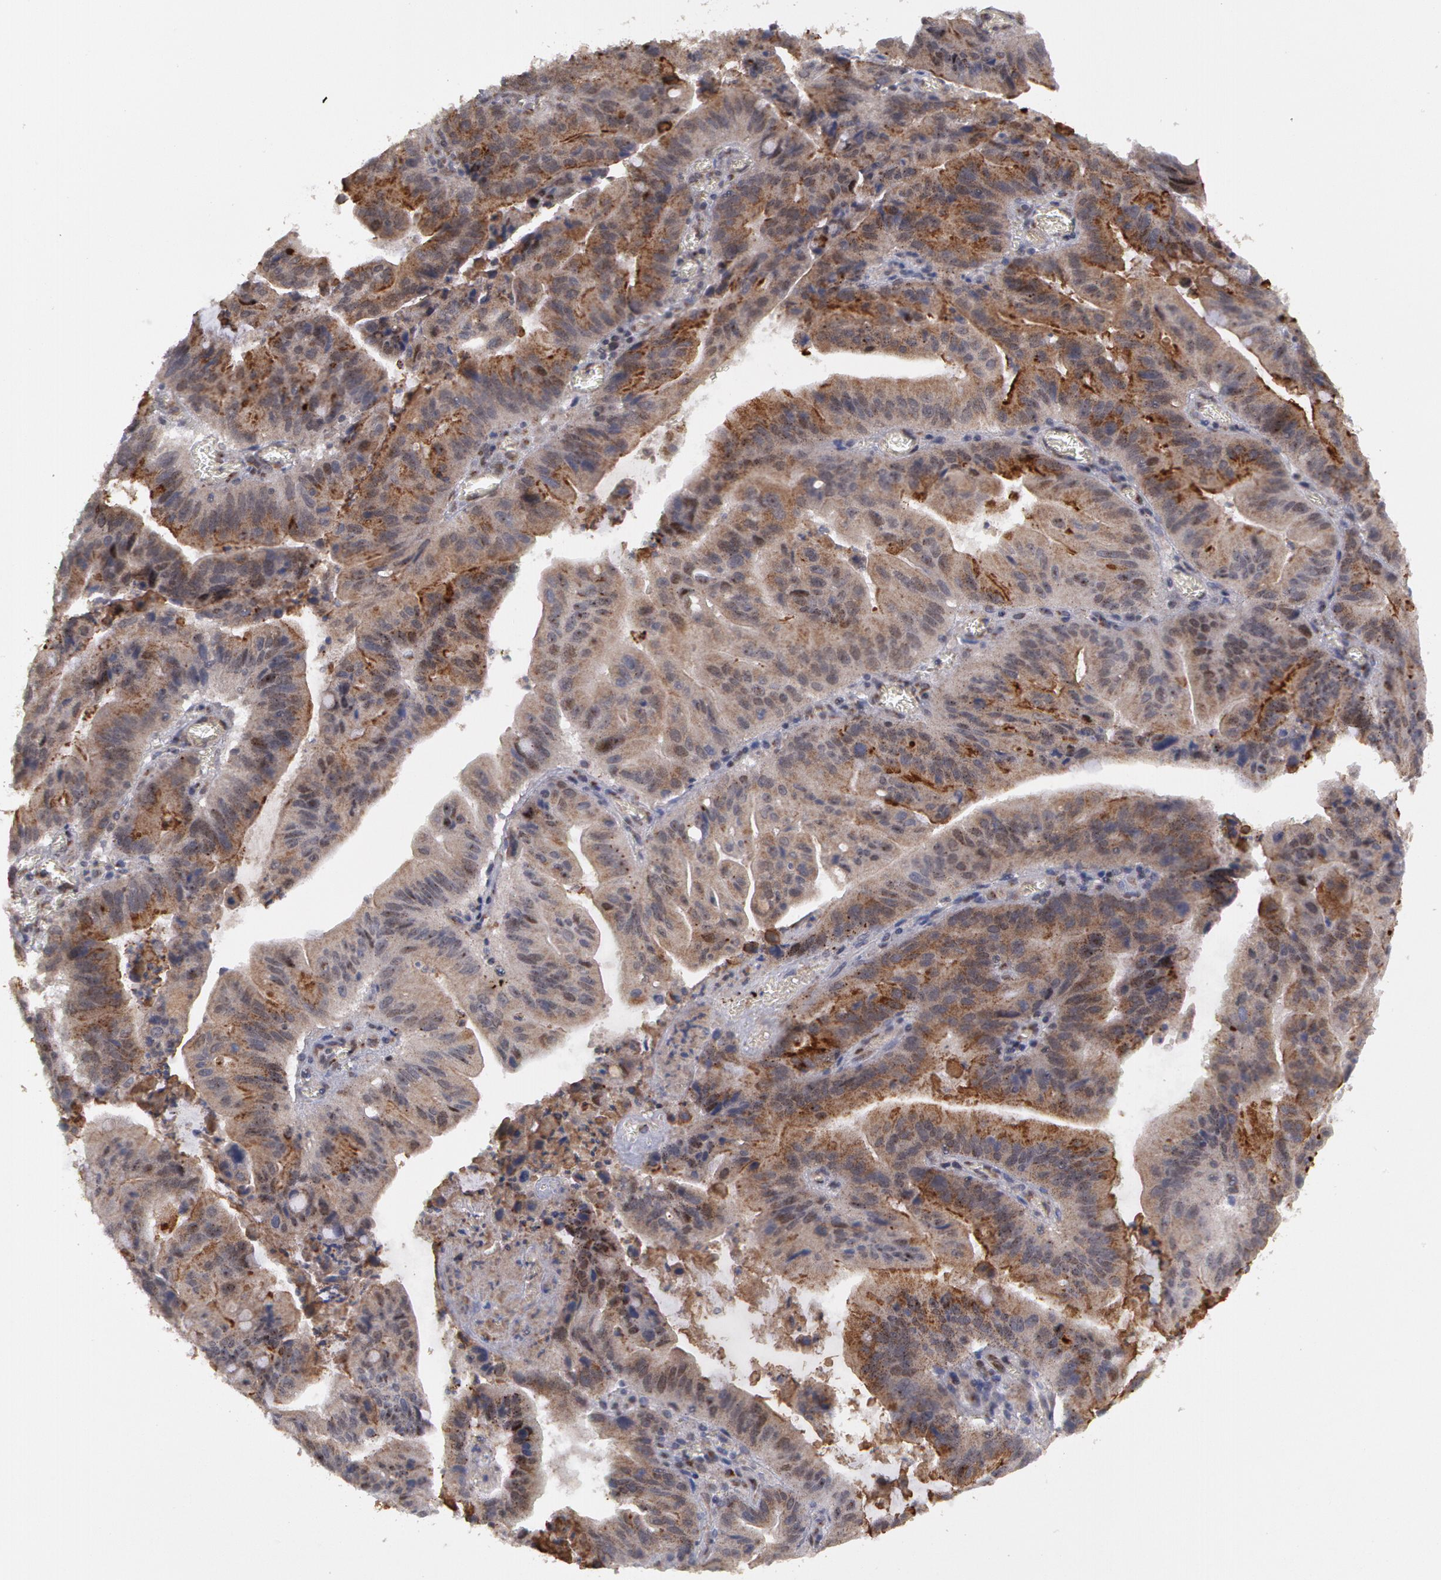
{"staining": {"intensity": "weak", "quantity": "25%-75%", "location": "cytoplasmic/membranous,nuclear"}, "tissue": "stomach cancer", "cell_type": "Tumor cells", "image_type": "cancer", "snomed": [{"axis": "morphology", "description": "Adenocarcinoma, NOS"}, {"axis": "topography", "description": "Stomach, upper"}], "caption": "Tumor cells show low levels of weak cytoplasmic/membranous and nuclear positivity in approximately 25%-75% of cells in human stomach adenocarcinoma. (IHC, brightfield microscopy, high magnification).", "gene": "STX5", "patient": {"sex": "male", "age": 63}}